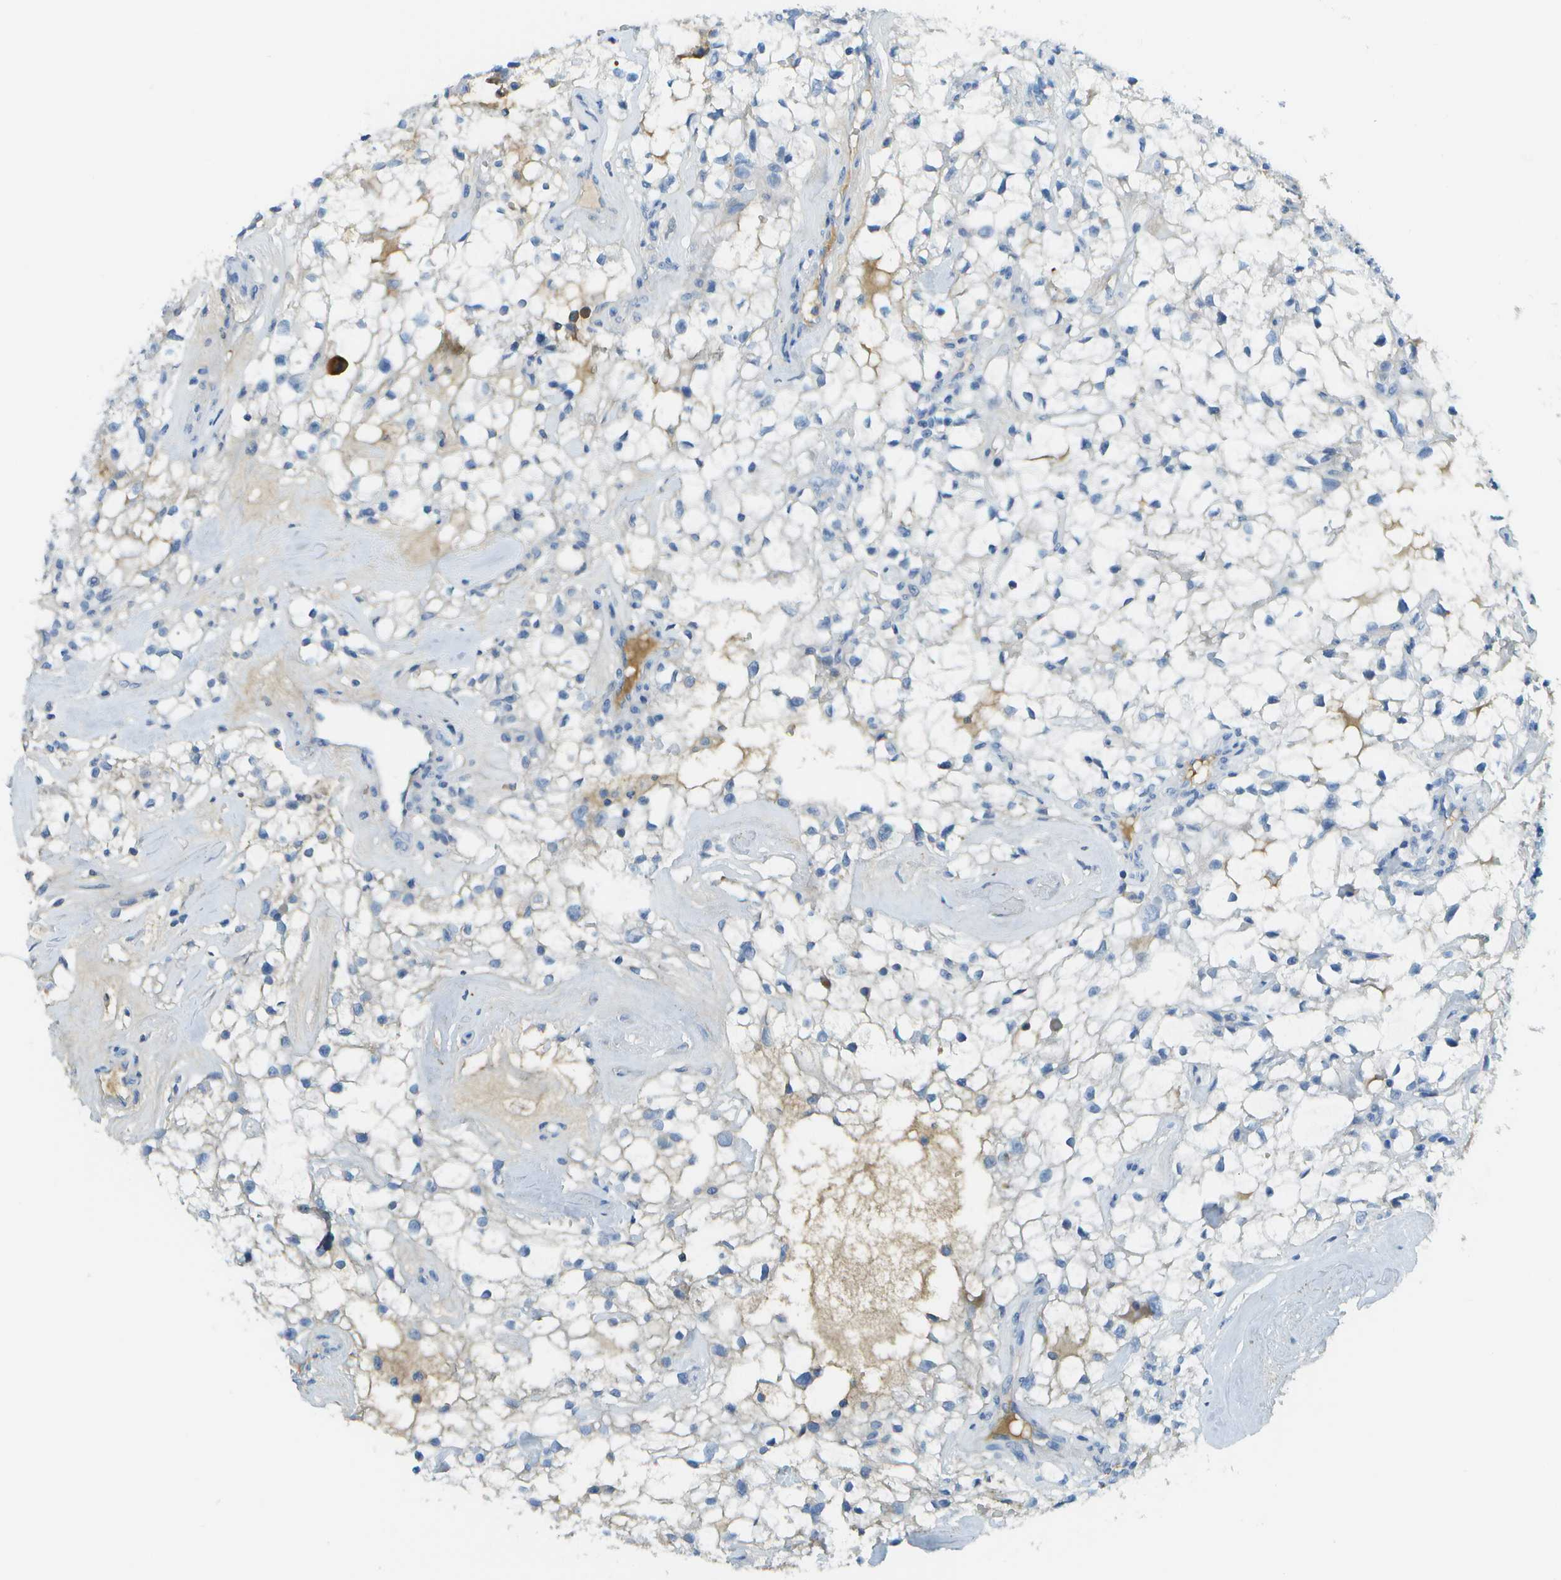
{"staining": {"intensity": "negative", "quantity": "none", "location": "none"}, "tissue": "renal cancer", "cell_type": "Tumor cells", "image_type": "cancer", "snomed": [{"axis": "morphology", "description": "Adenocarcinoma, NOS"}, {"axis": "topography", "description": "Kidney"}], "caption": "The photomicrograph reveals no significant positivity in tumor cells of adenocarcinoma (renal).", "gene": "C1S", "patient": {"sex": "female", "age": 60}}